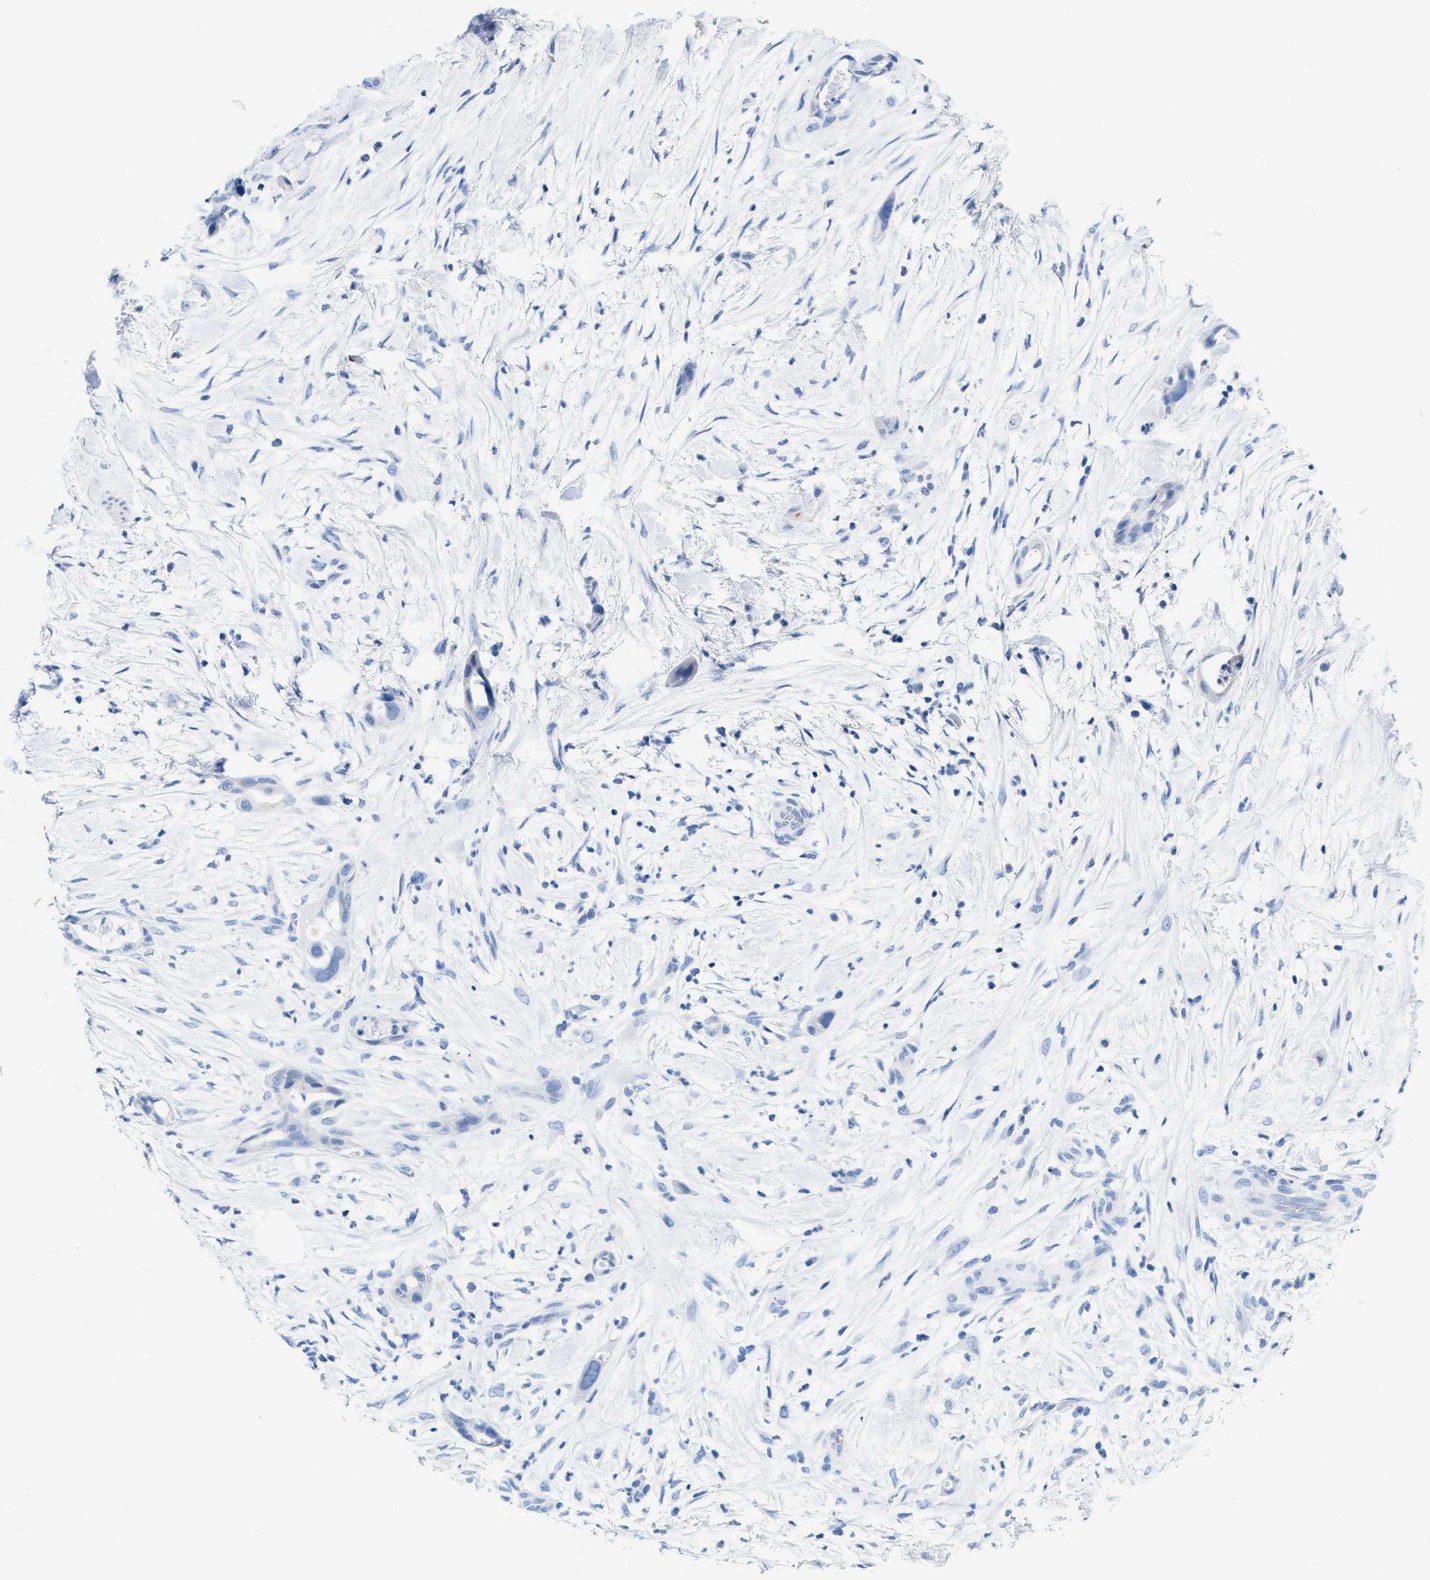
{"staining": {"intensity": "negative", "quantity": "none", "location": "none"}, "tissue": "pancreatic cancer", "cell_type": "Tumor cells", "image_type": "cancer", "snomed": [{"axis": "morphology", "description": "Adenocarcinoma, NOS"}, {"axis": "topography", "description": "Pancreas"}], "caption": "Pancreatic cancer (adenocarcinoma) was stained to show a protein in brown. There is no significant staining in tumor cells.", "gene": "ANKFN1", "patient": {"sex": "male", "age": 59}}